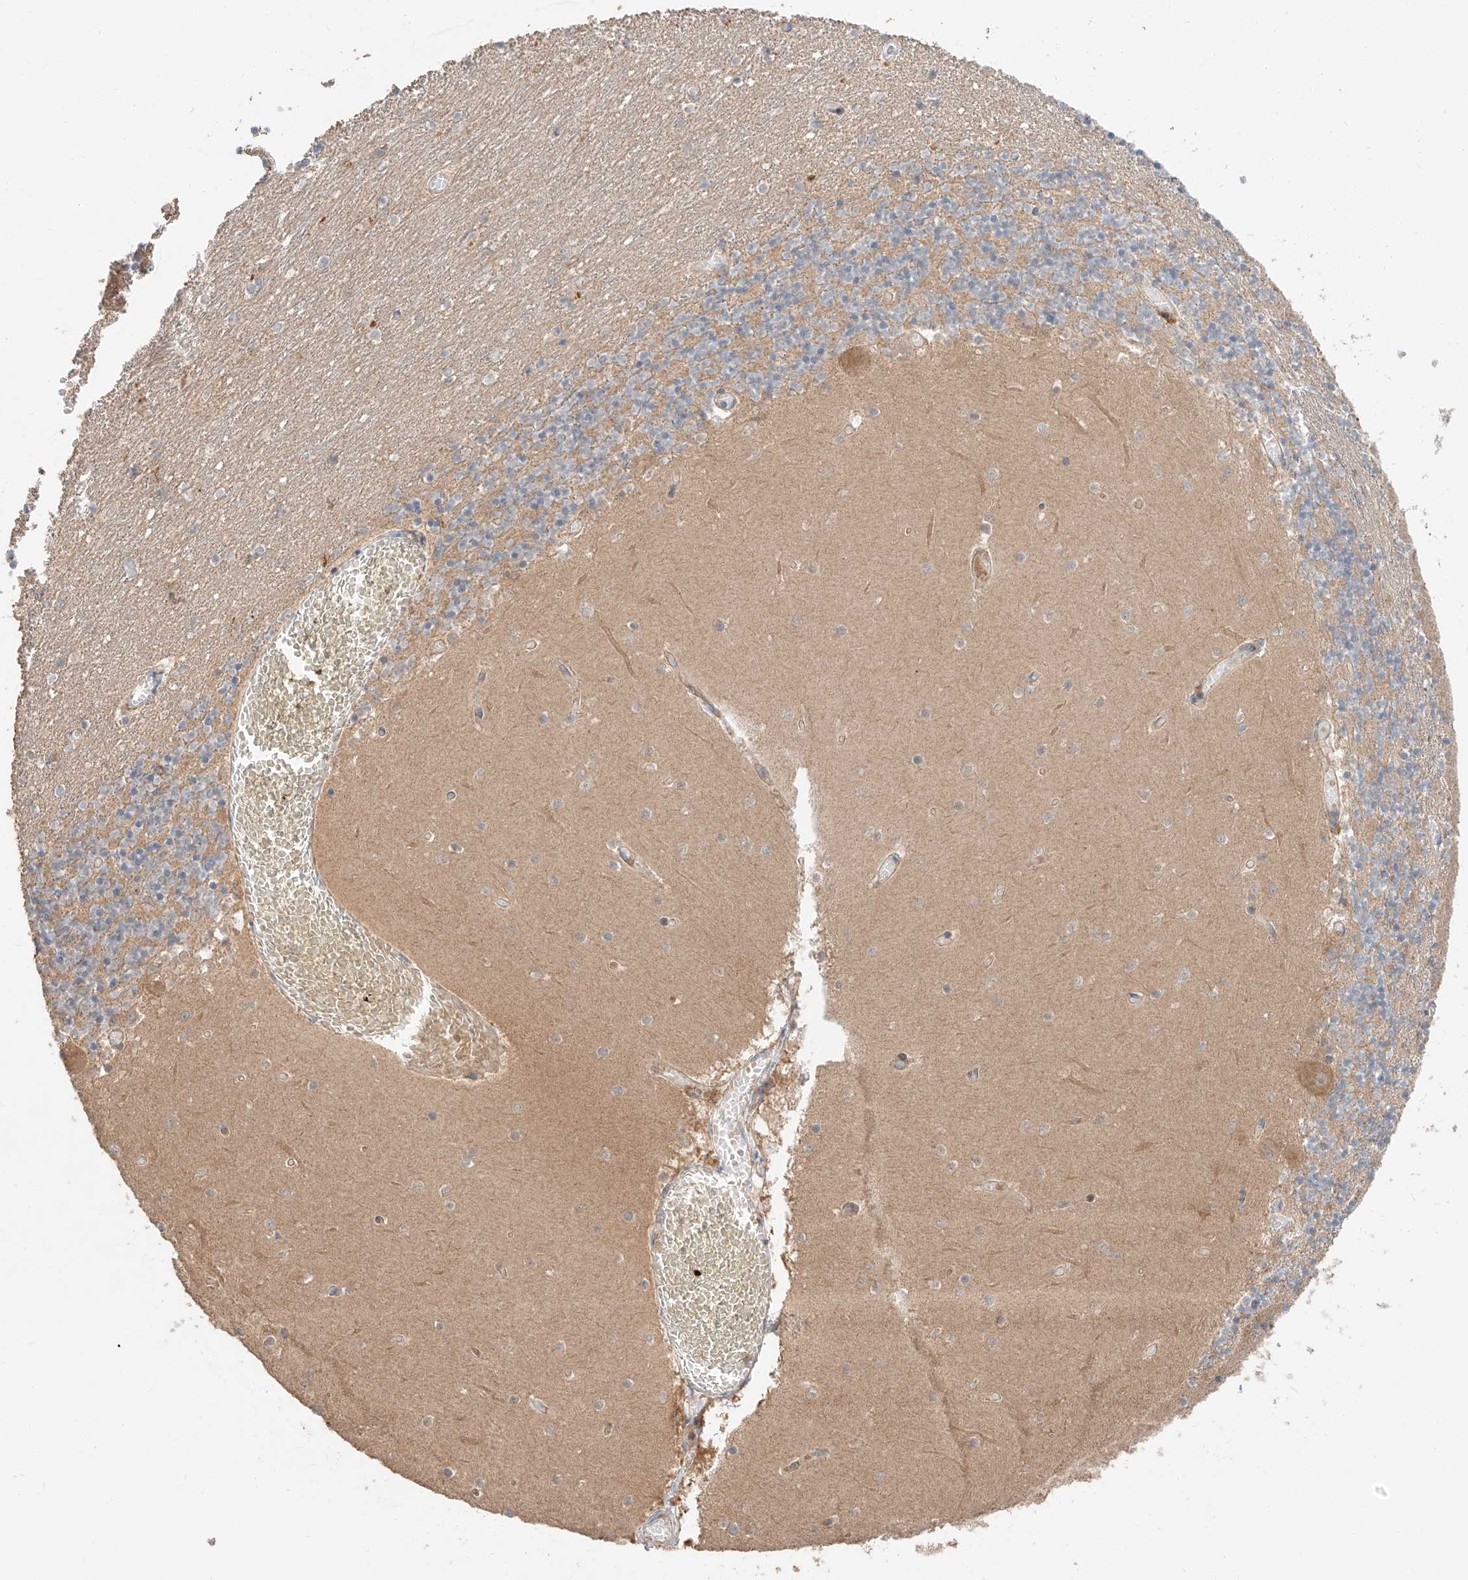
{"staining": {"intensity": "moderate", "quantity": "25%-75%", "location": "cytoplasmic/membranous"}, "tissue": "cerebellum", "cell_type": "Cells in granular layer", "image_type": "normal", "snomed": [{"axis": "morphology", "description": "Normal tissue, NOS"}, {"axis": "topography", "description": "Cerebellum"}], "caption": "High-magnification brightfield microscopy of benign cerebellum stained with DAB (3,3'-diaminobenzidine) (brown) and counterstained with hematoxylin (blue). cells in granular layer exhibit moderate cytoplasmic/membranous positivity is identified in about25%-75% of cells. Nuclei are stained in blue.", "gene": "XPNPEP1", "patient": {"sex": "female", "age": 28}}